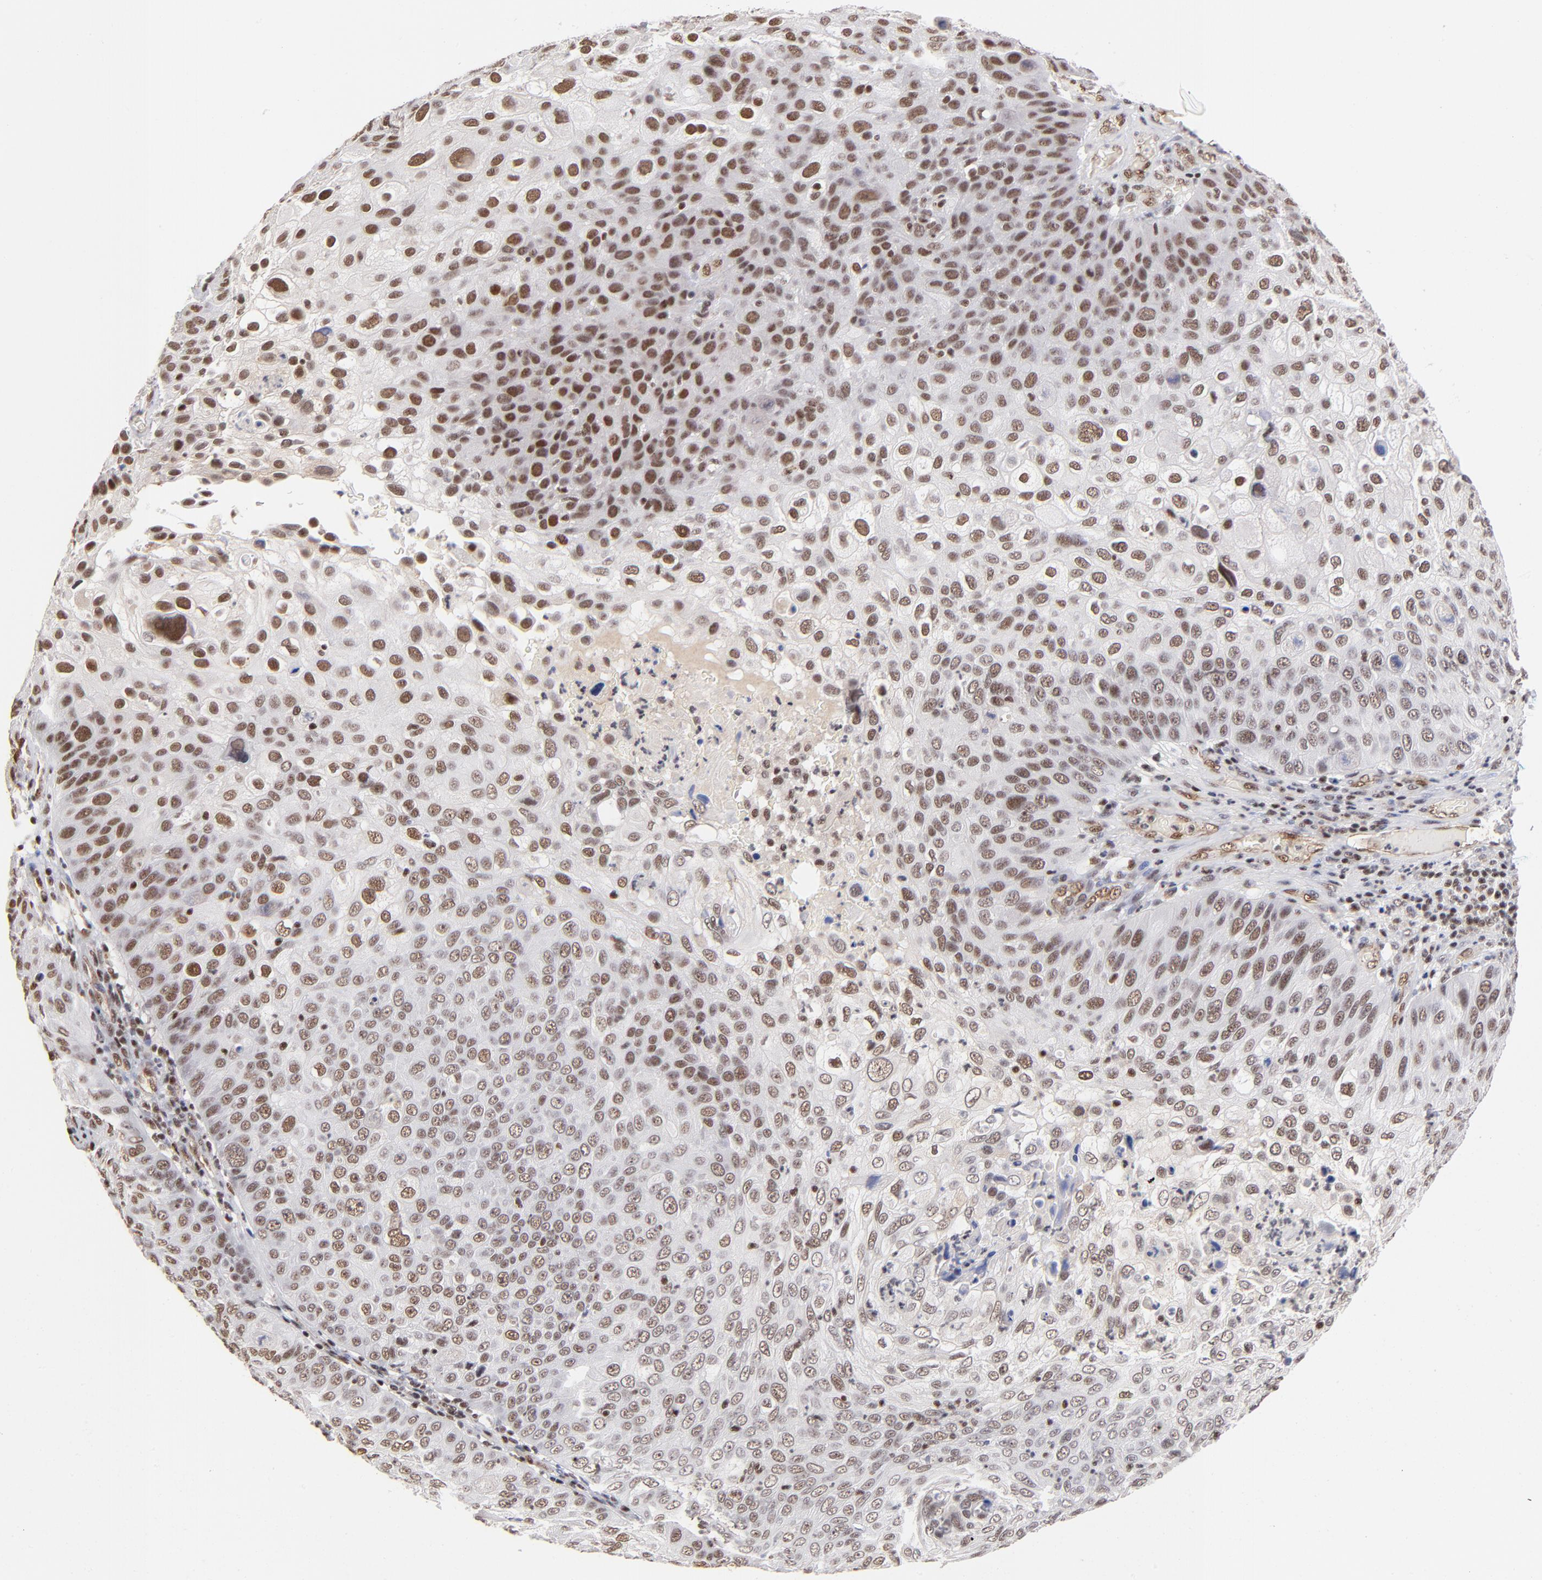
{"staining": {"intensity": "moderate", "quantity": ">75%", "location": "nuclear"}, "tissue": "skin cancer", "cell_type": "Tumor cells", "image_type": "cancer", "snomed": [{"axis": "morphology", "description": "Squamous cell carcinoma, NOS"}, {"axis": "topography", "description": "Skin"}], "caption": "High-power microscopy captured an immunohistochemistry micrograph of squamous cell carcinoma (skin), revealing moderate nuclear expression in approximately >75% of tumor cells. Immunohistochemistry stains the protein of interest in brown and the nuclei are stained blue.", "gene": "GABPA", "patient": {"sex": "male", "age": 87}}